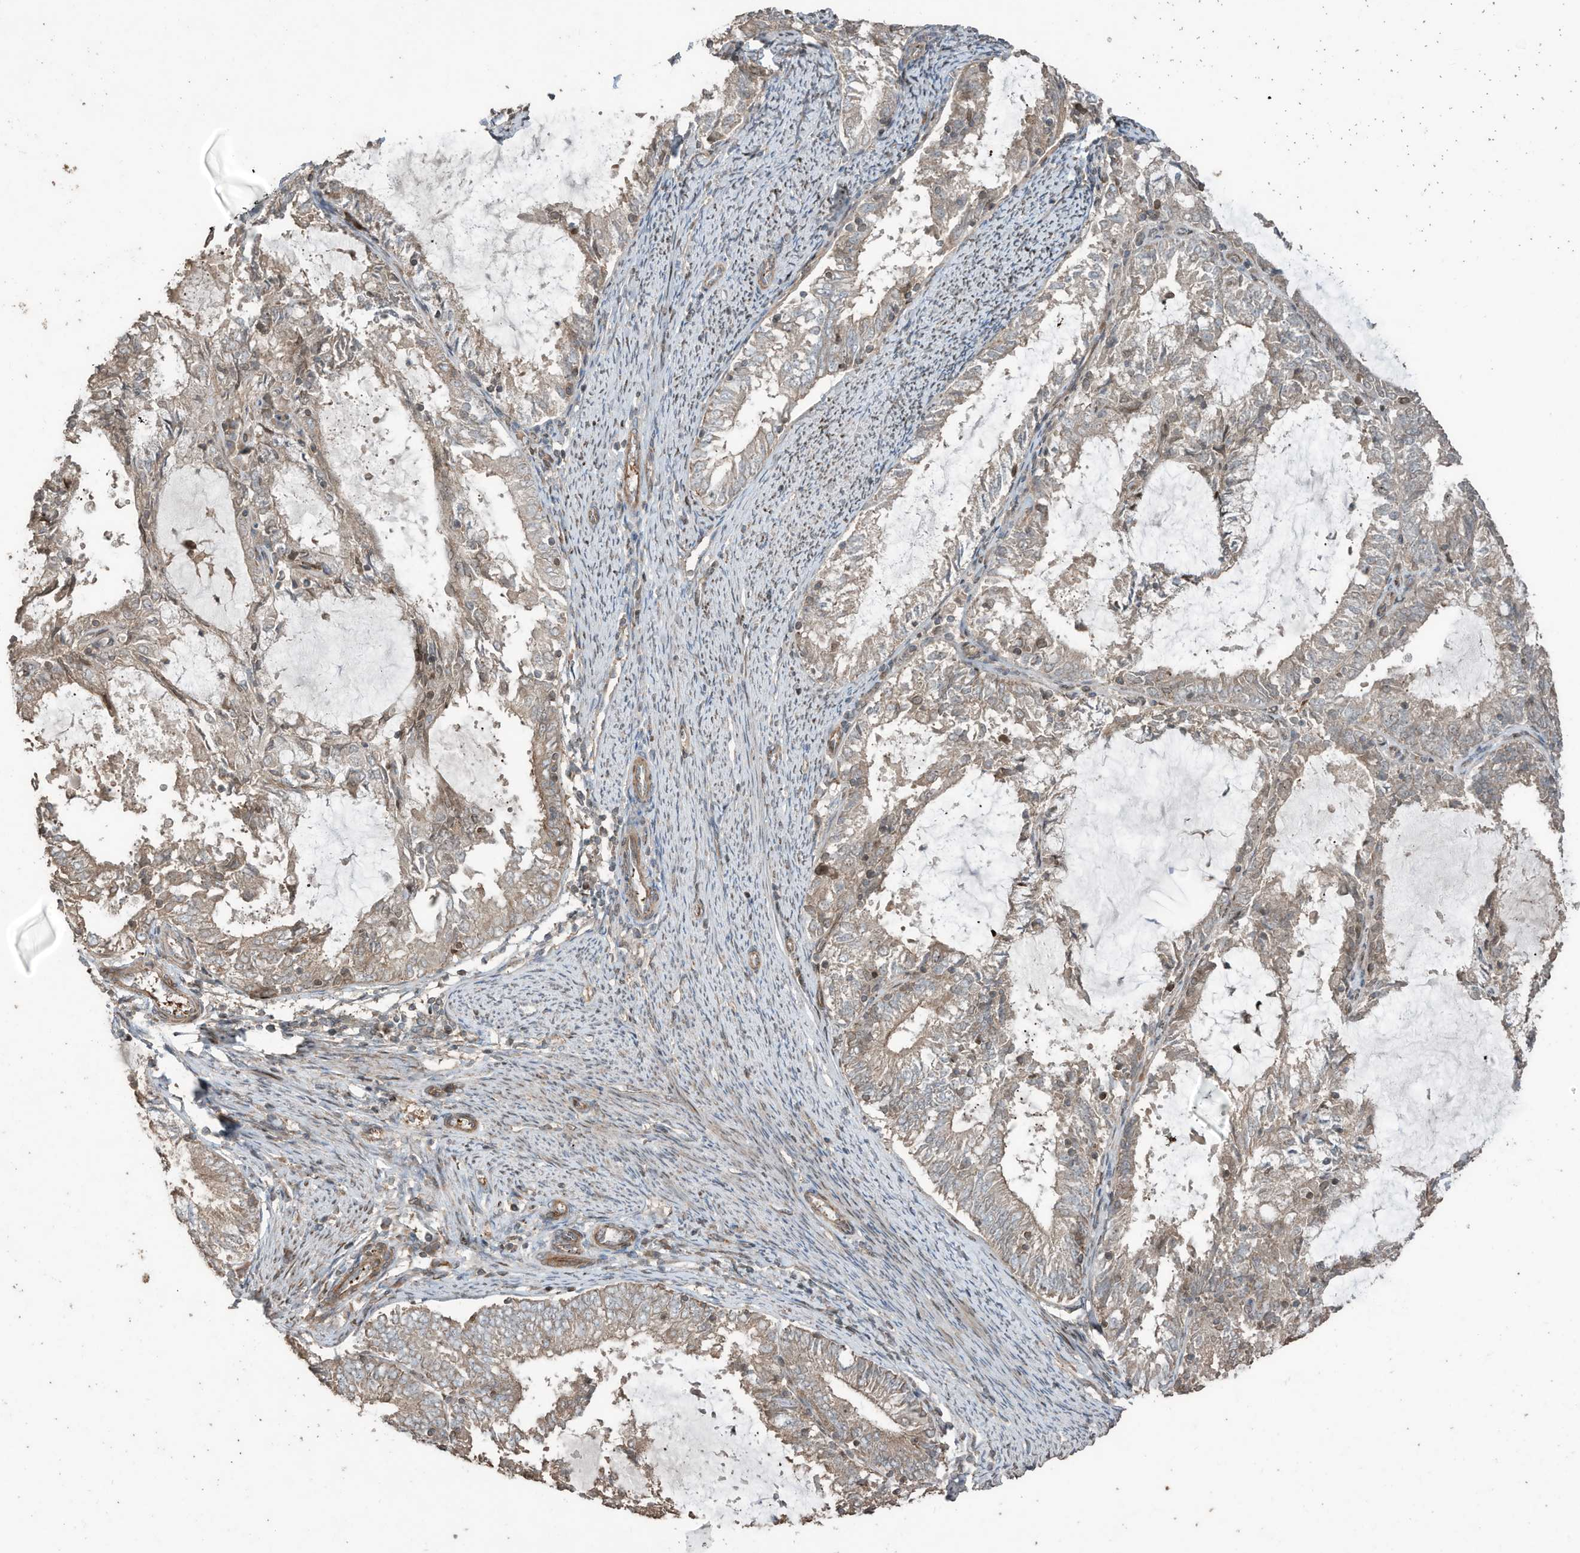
{"staining": {"intensity": "weak", "quantity": ">75%", "location": "cytoplasmic/membranous"}, "tissue": "endometrial cancer", "cell_type": "Tumor cells", "image_type": "cancer", "snomed": [{"axis": "morphology", "description": "Adenocarcinoma, NOS"}, {"axis": "topography", "description": "Endometrium"}], "caption": "Immunohistochemical staining of adenocarcinoma (endometrial) shows low levels of weak cytoplasmic/membranous protein staining in about >75% of tumor cells. (DAB (3,3'-diaminobenzidine) IHC with brightfield microscopy, high magnification).", "gene": "ZNF653", "patient": {"sex": "female", "age": 57}}